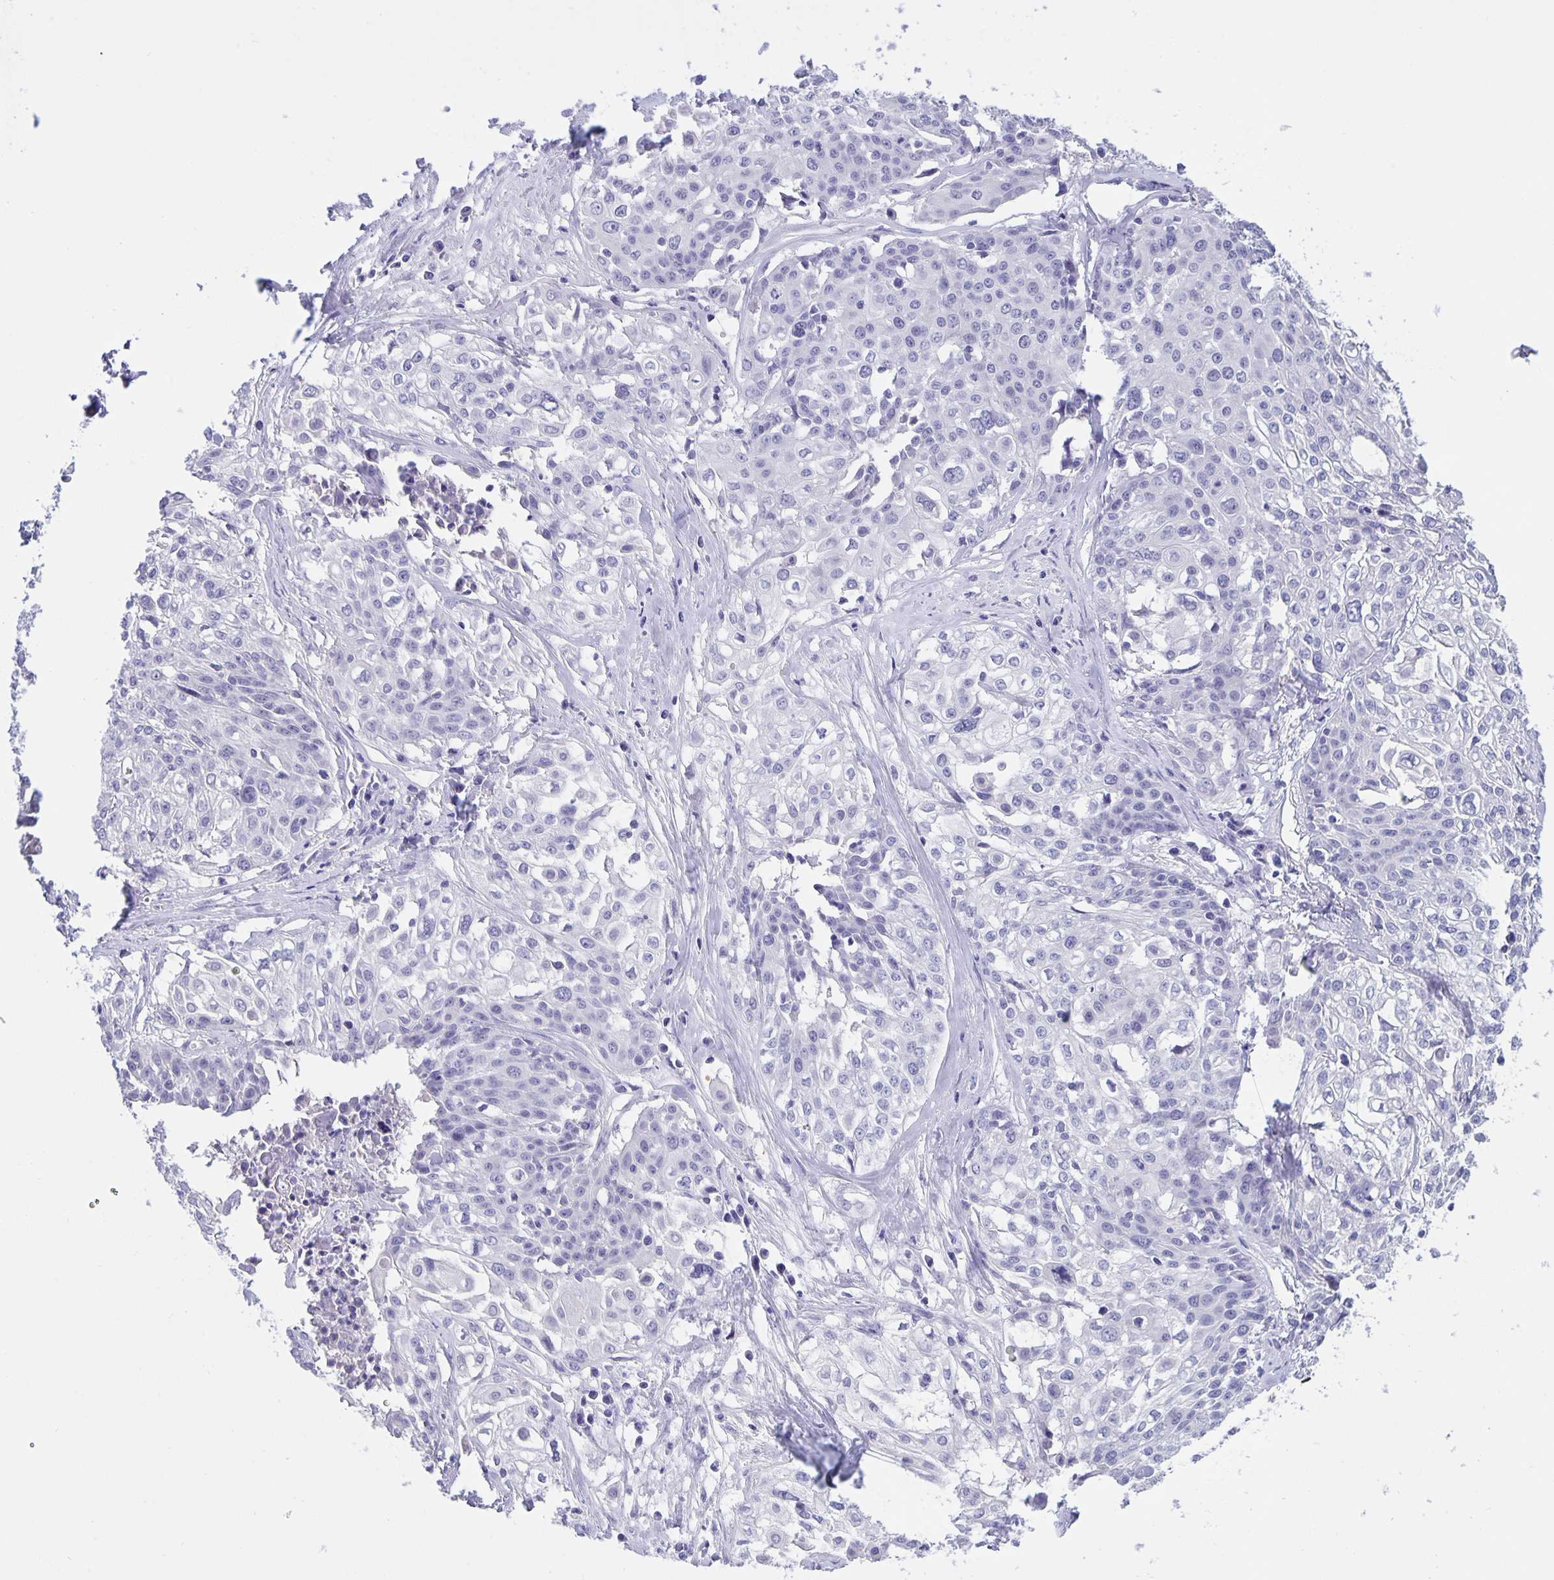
{"staining": {"intensity": "negative", "quantity": "none", "location": "none"}, "tissue": "cervical cancer", "cell_type": "Tumor cells", "image_type": "cancer", "snomed": [{"axis": "morphology", "description": "Squamous cell carcinoma, NOS"}, {"axis": "topography", "description": "Cervix"}], "caption": "Tumor cells are negative for brown protein staining in cervical cancer. (DAB (3,3'-diaminobenzidine) immunohistochemistry with hematoxylin counter stain).", "gene": "ERMN", "patient": {"sex": "female", "age": 39}}